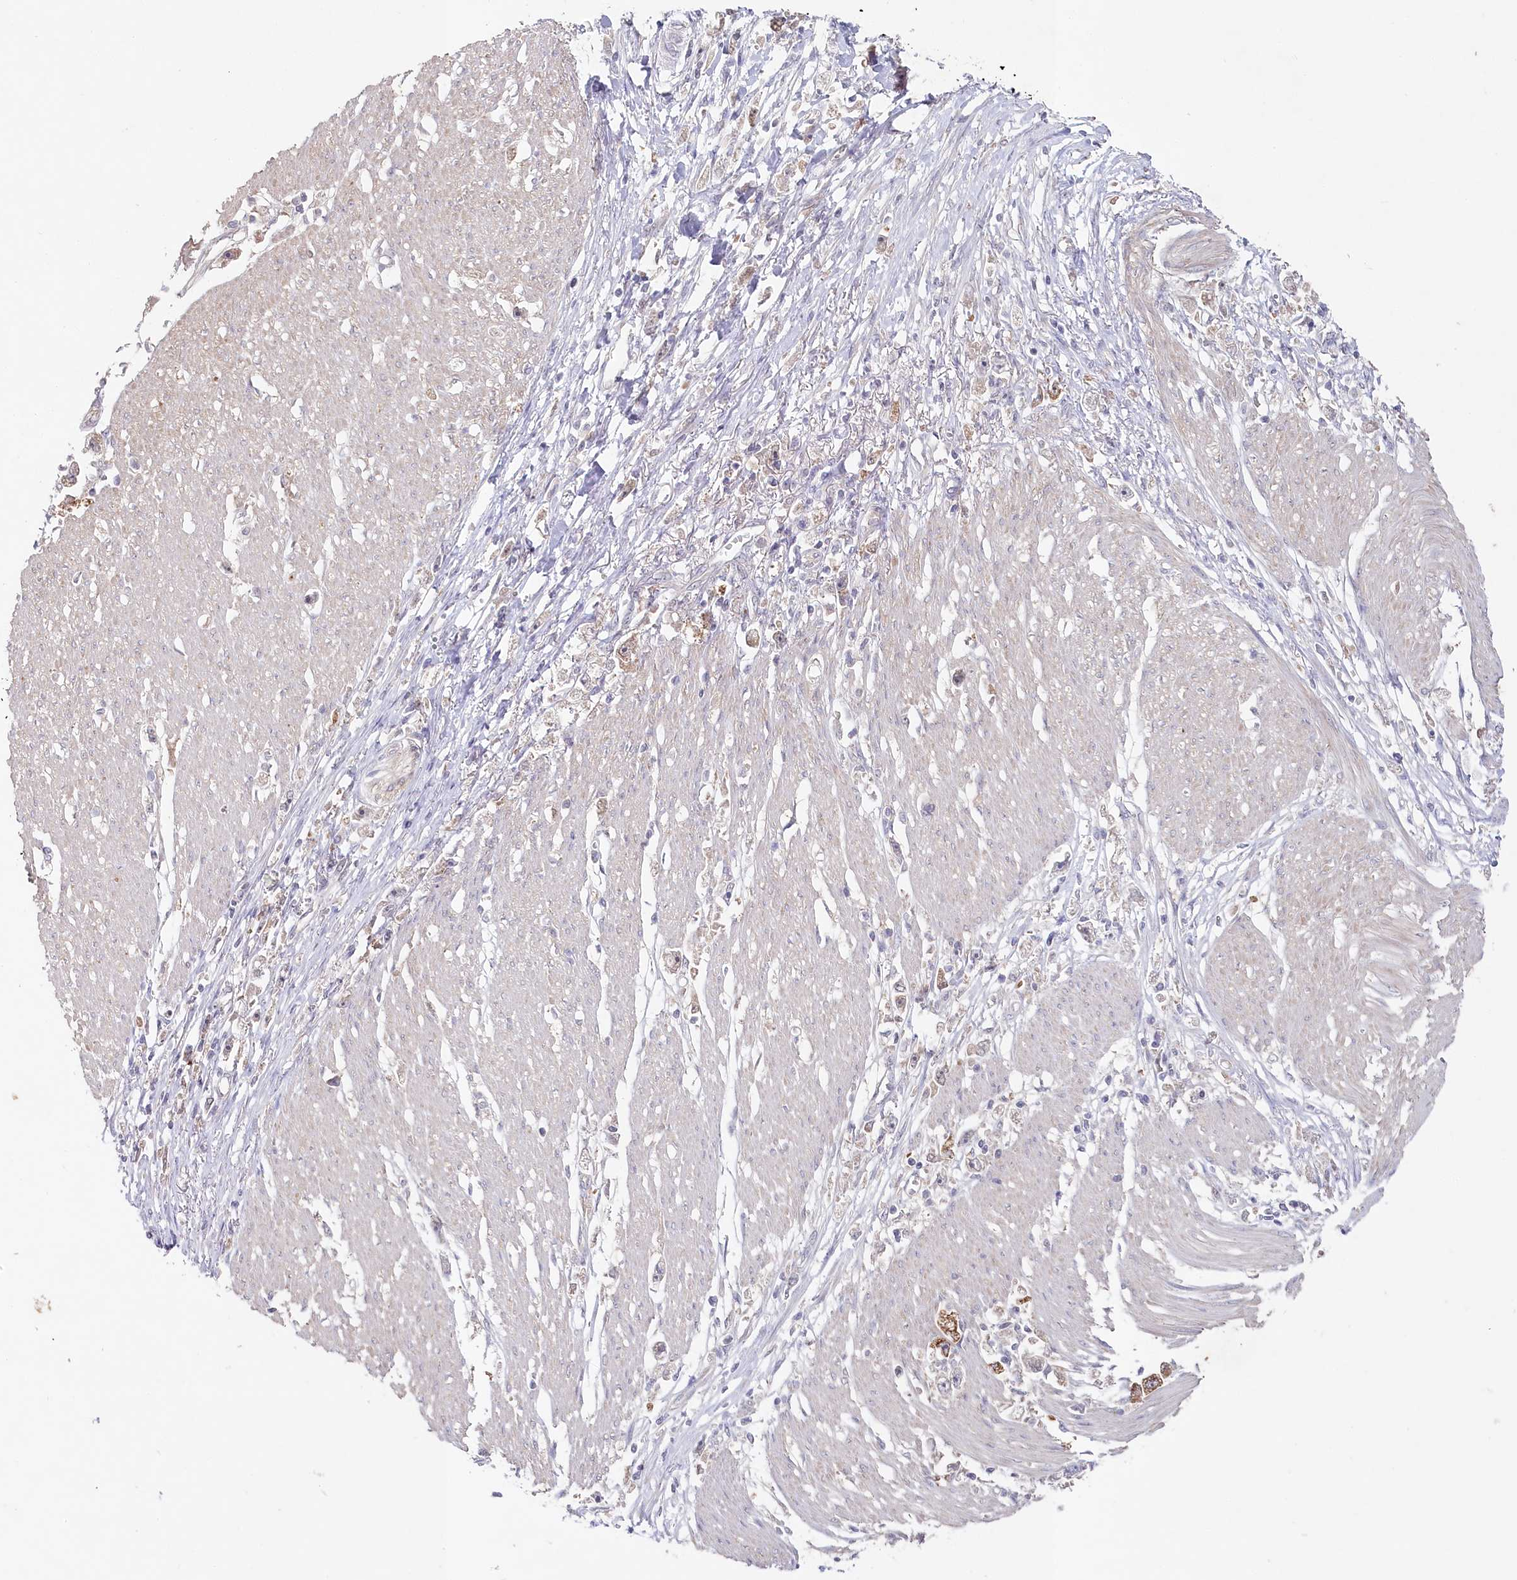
{"staining": {"intensity": "moderate", "quantity": "25%-75%", "location": "cytoplasmic/membranous"}, "tissue": "stomach cancer", "cell_type": "Tumor cells", "image_type": "cancer", "snomed": [{"axis": "morphology", "description": "Adenocarcinoma, NOS"}, {"axis": "topography", "description": "Stomach"}], "caption": "Stomach cancer (adenocarcinoma) stained with a brown dye shows moderate cytoplasmic/membranous positive staining in approximately 25%-75% of tumor cells.", "gene": "AAMDC", "patient": {"sex": "female", "age": 59}}